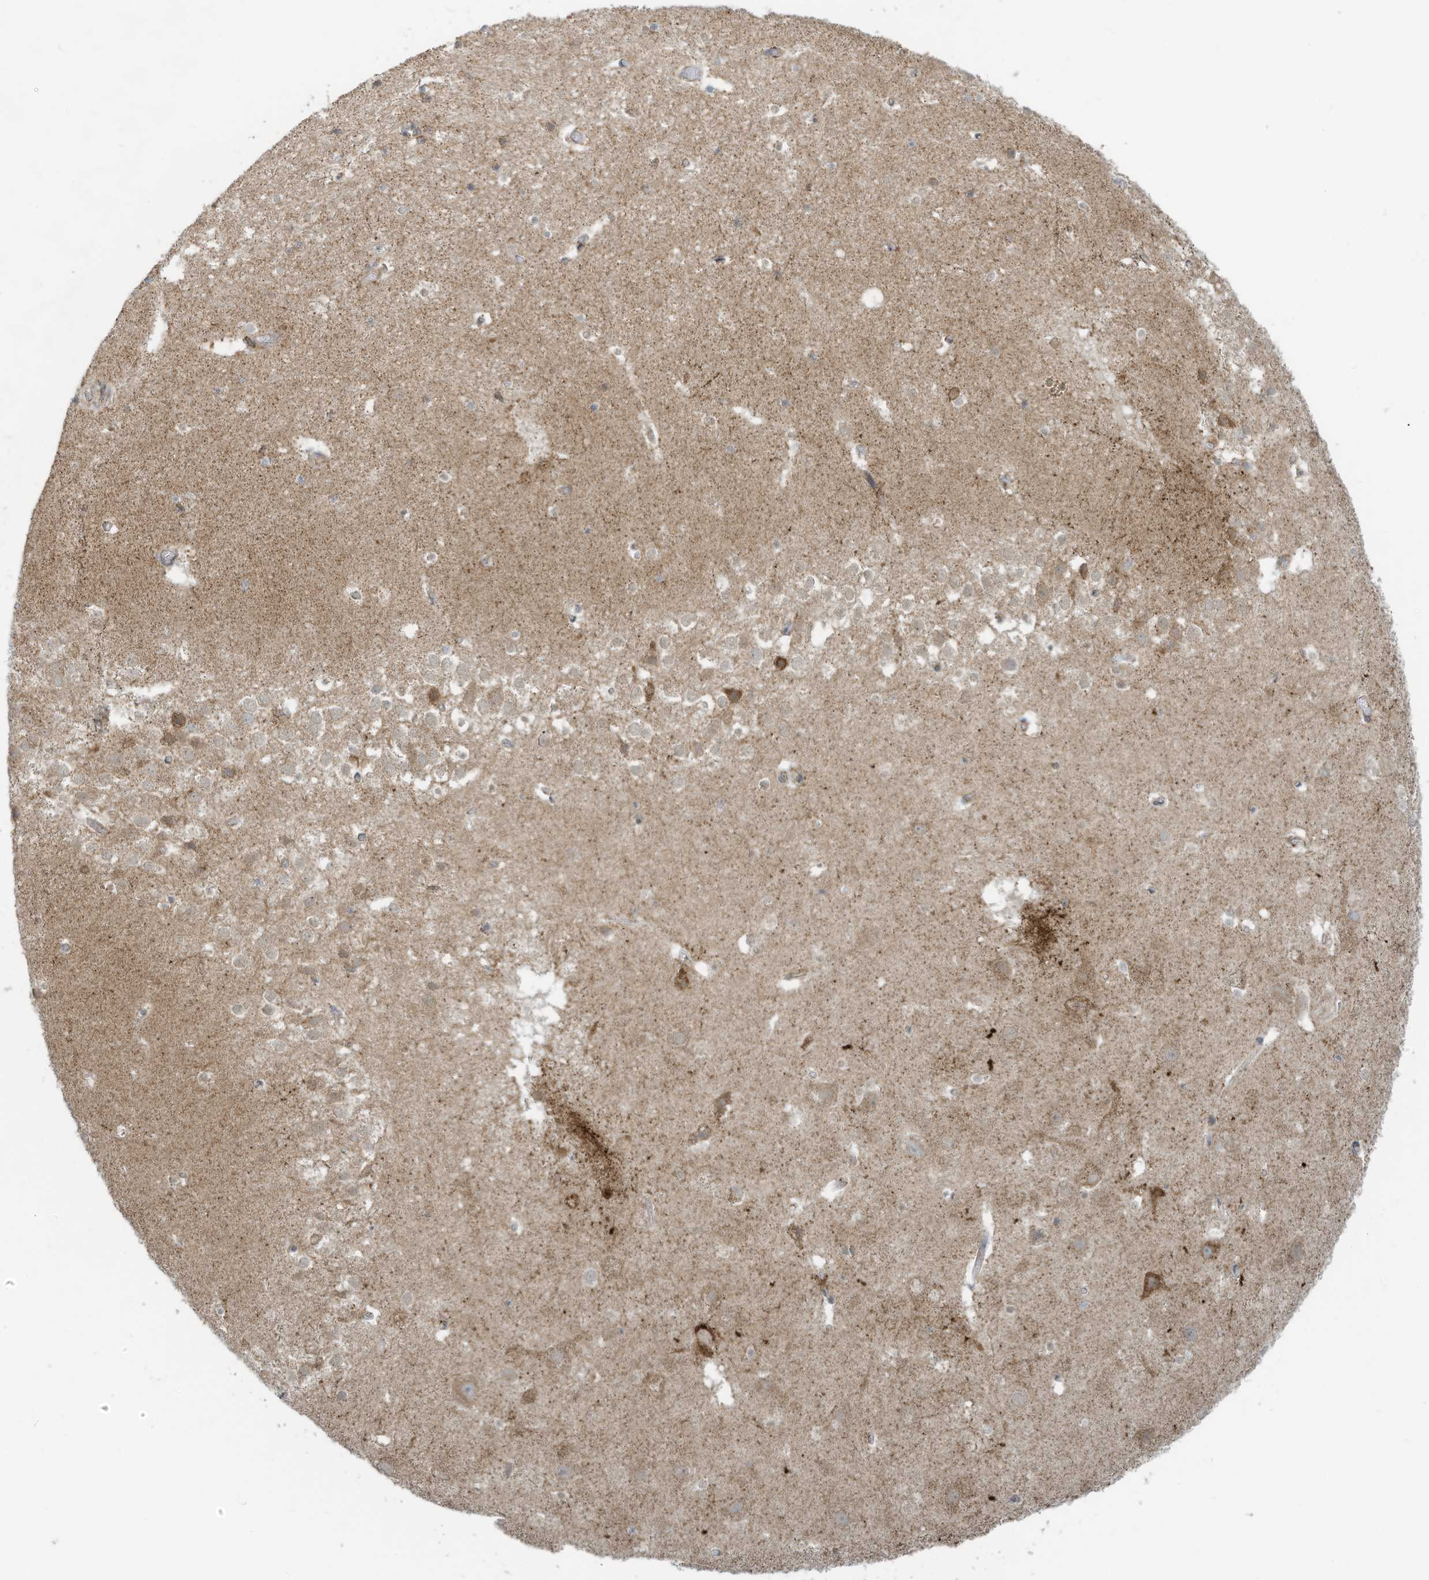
{"staining": {"intensity": "weak", "quantity": "<25%", "location": "cytoplasmic/membranous"}, "tissue": "hippocampus", "cell_type": "Glial cells", "image_type": "normal", "snomed": [{"axis": "morphology", "description": "Normal tissue, NOS"}, {"axis": "topography", "description": "Hippocampus"}], "caption": "This is a image of immunohistochemistry staining of benign hippocampus, which shows no staining in glial cells. Brightfield microscopy of IHC stained with DAB (brown) and hematoxylin (blue), captured at high magnification.", "gene": "METTL6", "patient": {"sex": "female", "age": 52}}